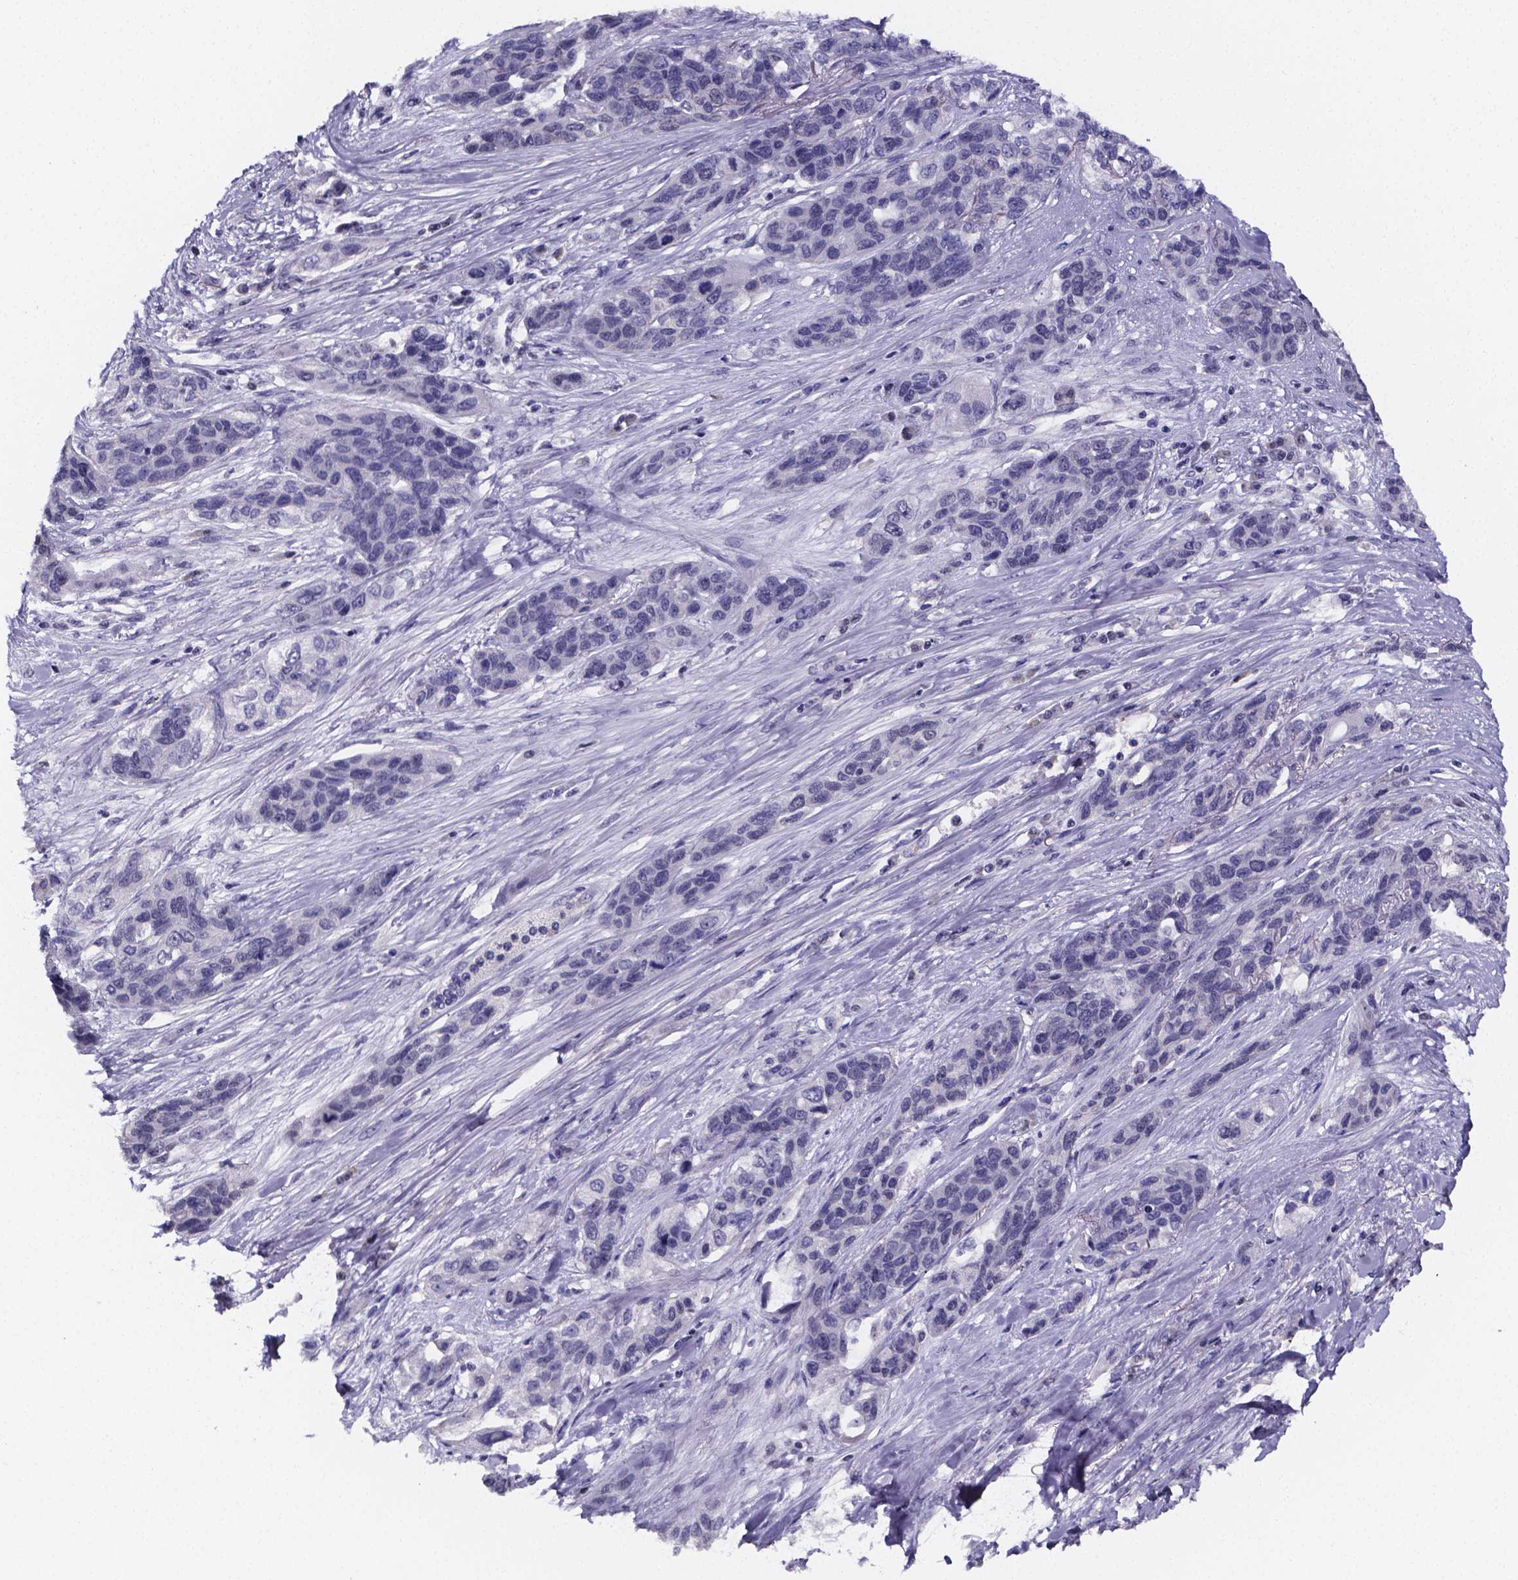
{"staining": {"intensity": "negative", "quantity": "none", "location": "none"}, "tissue": "lung cancer", "cell_type": "Tumor cells", "image_type": "cancer", "snomed": [{"axis": "morphology", "description": "Squamous cell carcinoma, NOS"}, {"axis": "topography", "description": "Lung"}], "caption": "This is an immunohistochemistry photomicrograph of human squamous cell carcinoma (lung). There is no staining in tumor cells.", "gene": "IZUMO1", "patient": {"sex": "female", "age": 70}}